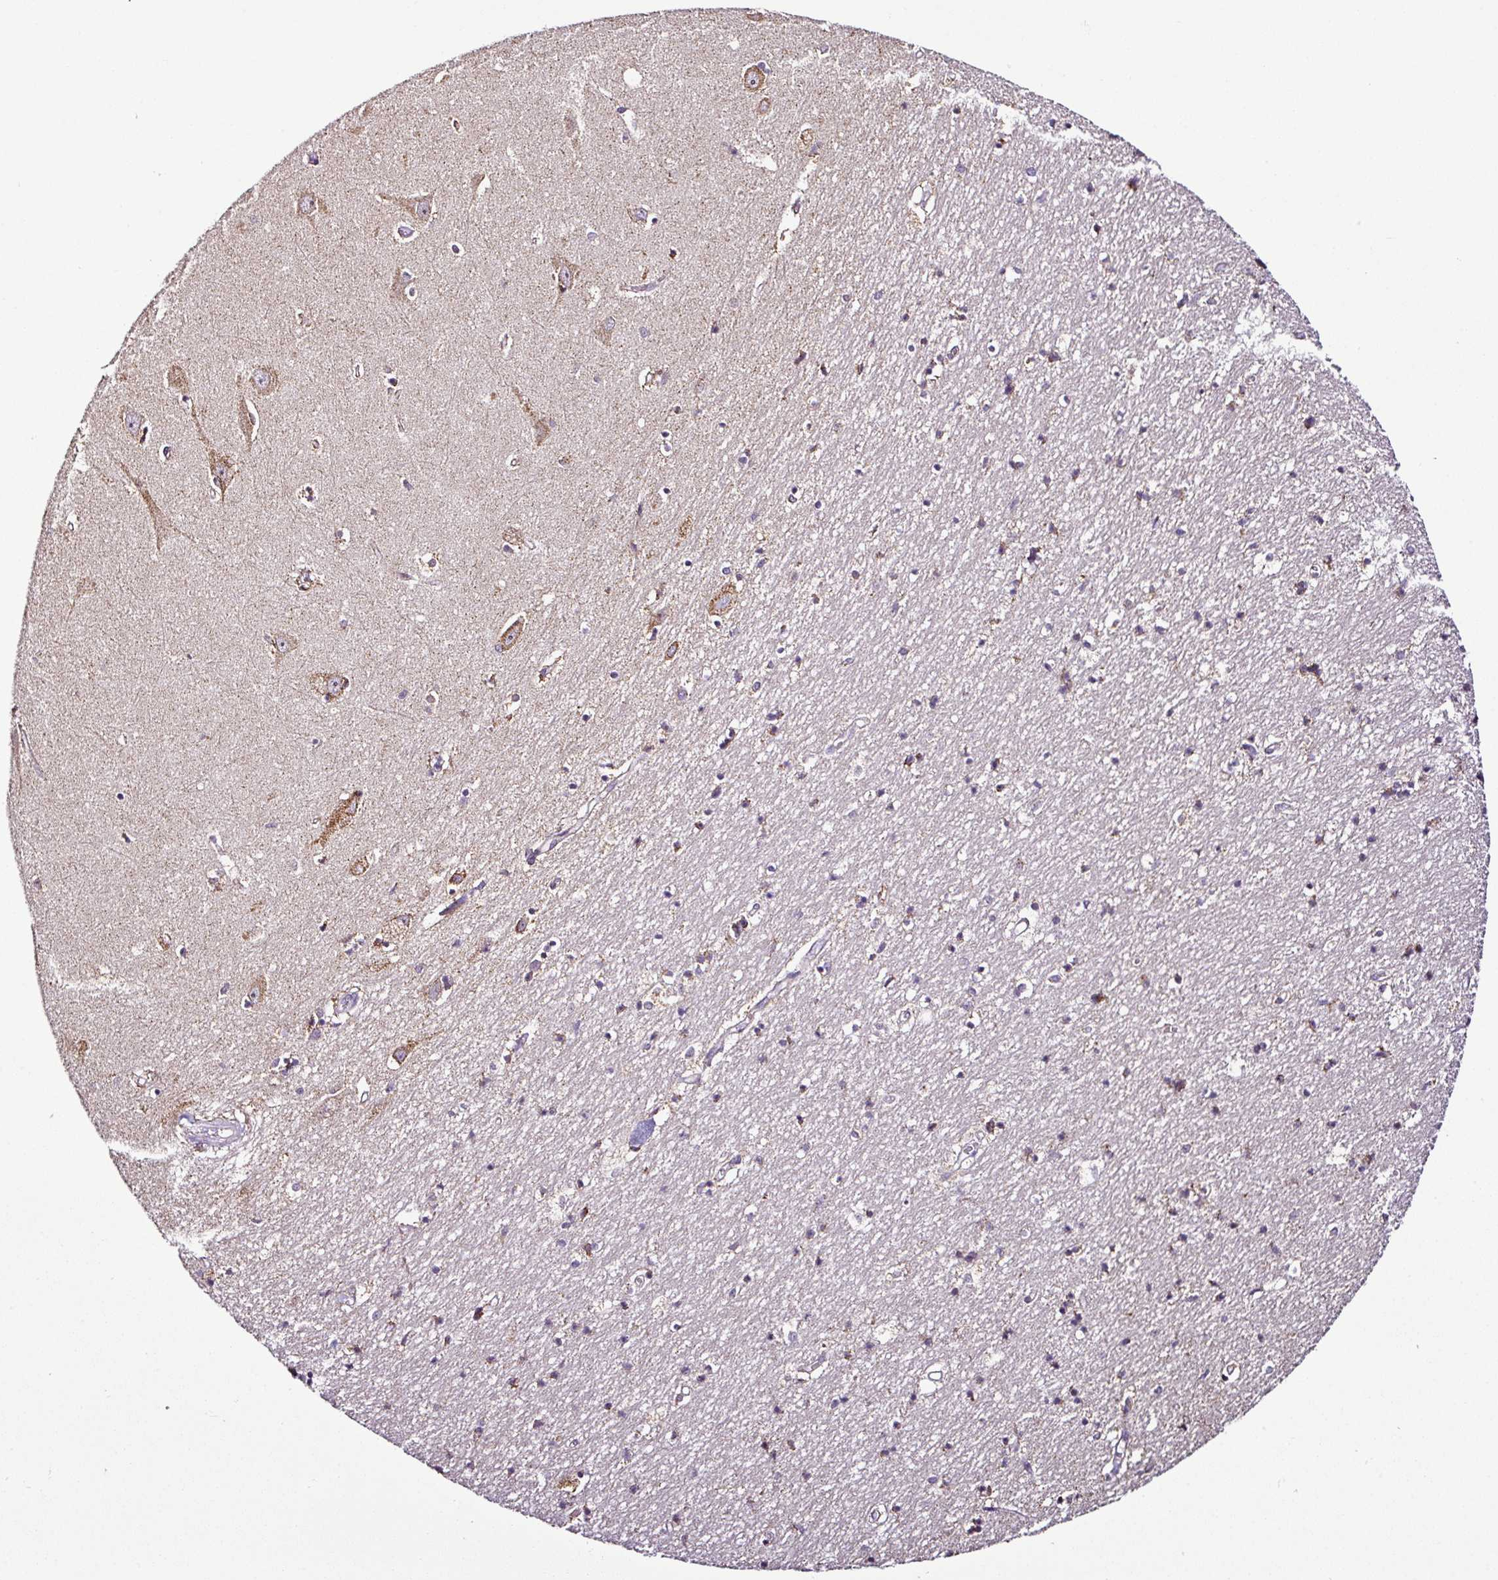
{"staining": {"intensity": "moderate", "quantity": "<25%", "location": "cytoplasmic/membranous"}, "tissue": "hippocampus", "cell_type": "Glial cells", "image_type": "normal", "snomed": [{"axis": "morphology", "description": "Normal tissue, NOS"}, {"axis": "topography", "description": "Hippocampus"}], "caption": "Immunohistochemical staining of benign human hippocampus exhibits low levels of moderate cytoplasmic/membranous expression in approximately <25% of glial cells. Using DAB (brown) and hematoxylin (blue) stains, captured at high magnification using brightfield microscopy.", "gene": "DPAGT1", "patient": {"sex": "female", "age": 64}}